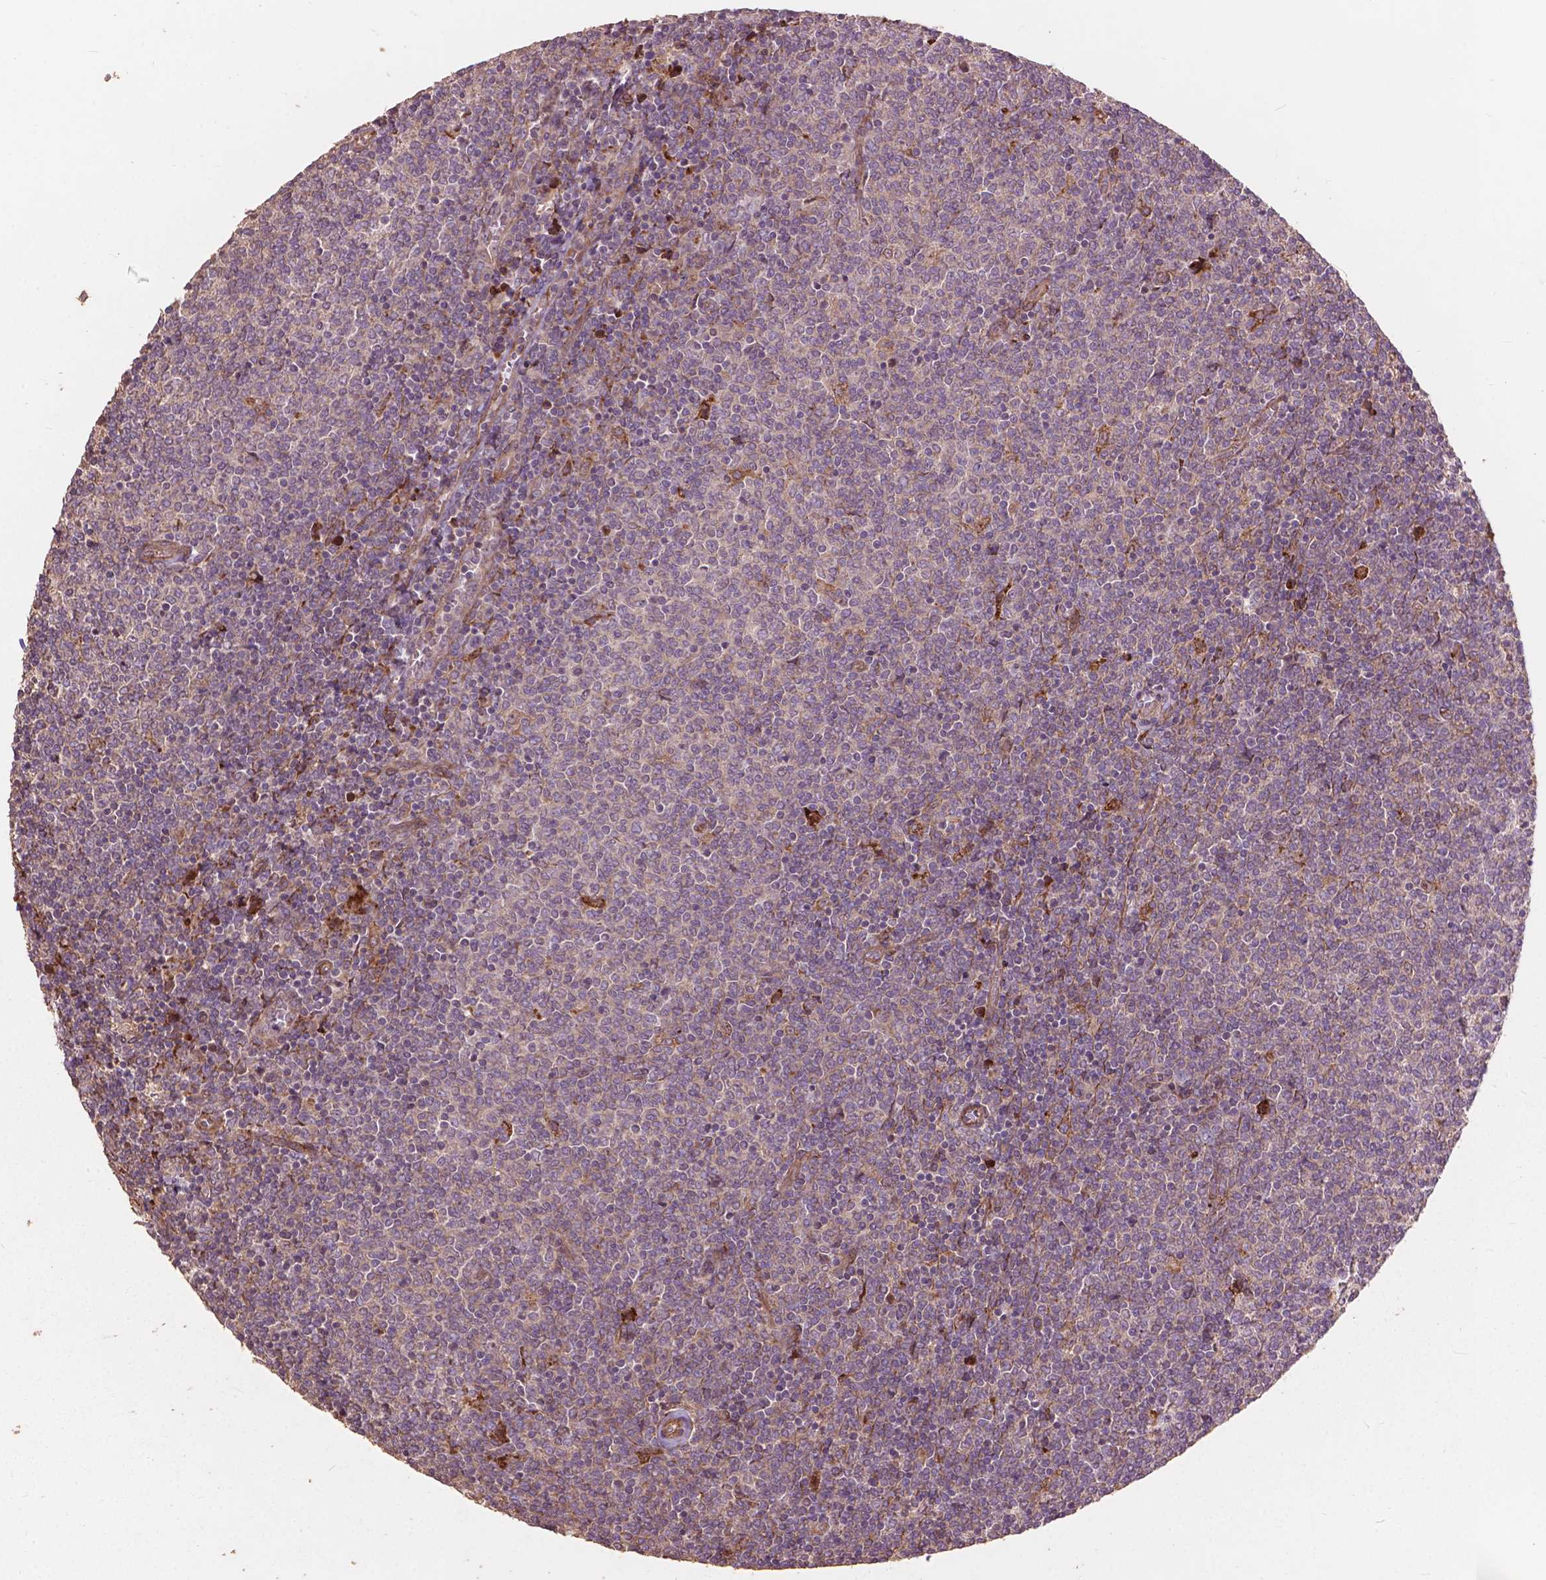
{"staining": {"intensity": "negative", "quantity": "none", "location": "none"}, "tissue": "lymphoma", "cell_type": "Tumor cells", "image_type": "cancer", "snomed": [{"axis": "morphology", "description": "Malignant lymphoma, non-Hodgkin's type, Low grade"}, {"axis": "topography", "description": "Lymph node"}], "caption": "Immunohistochemistry histopathology image of neoplastic tissue: human malignant lymphoma, non-Hodgkin's type (low-grade) stained with DAB (3,3'-diaminobenzidine) exhibits no significant protein expression in tumor cells.", "gene": "FNIP1", "patient": {"sex": "male", "age": 52}}